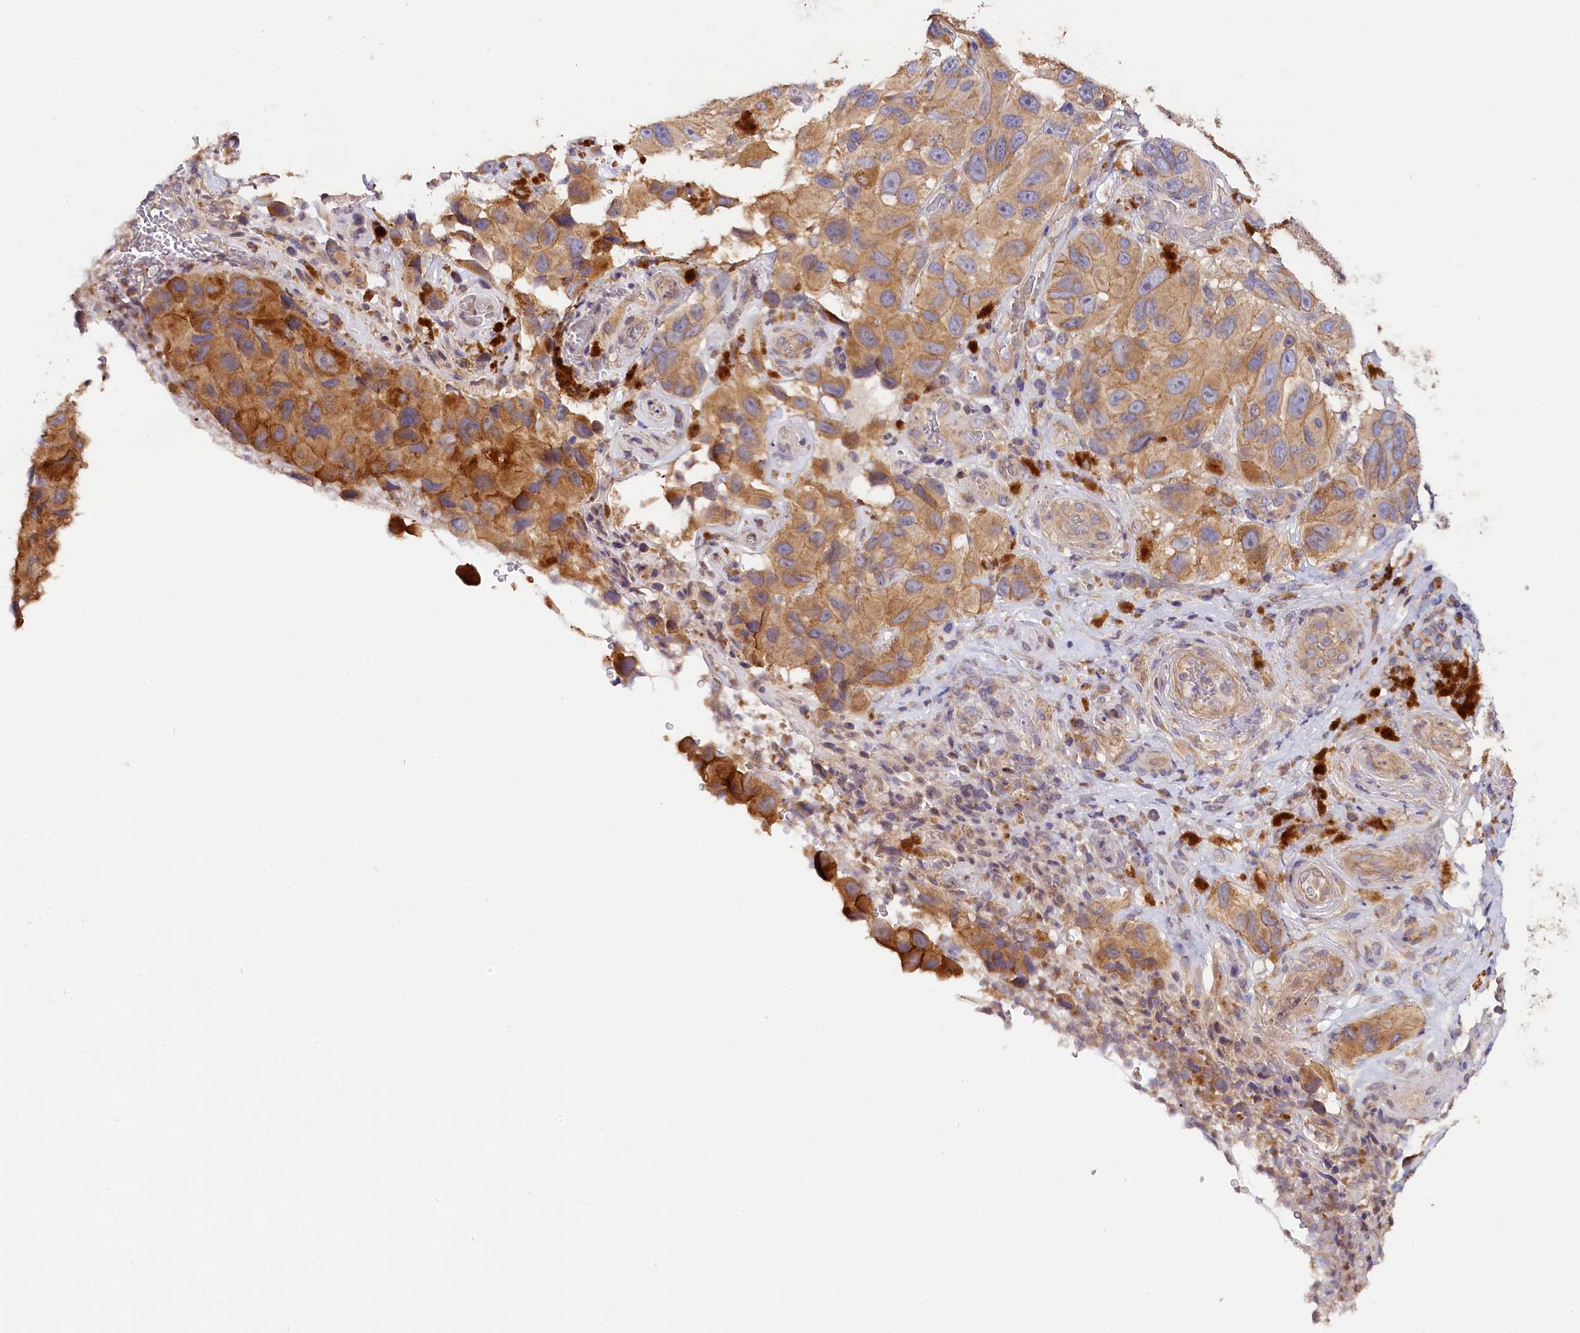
{"staining": {"intensity": "moderate", "quantity": ">75%", "location": "cytoplasmic/membranous"}, "tissue": "melanoma", "cell_type": "Tumor cells", "image_type": "cancer", "snomed": [{"axis": "morphology", "description": "Malignant melanoma, NOS"}, {"axis": "topography", "description": "Skin"}], "caption": "Brown immunohistochemical staining in melanoma demonstrates moderate cytoplasmic/membranous staining in approximately >75% of tumor cells. The protein of interest is shown in brown color, while the nuclei are stained blue.", "gene": "KATNB1", "patient": {"sex": "female", "age": 73}}